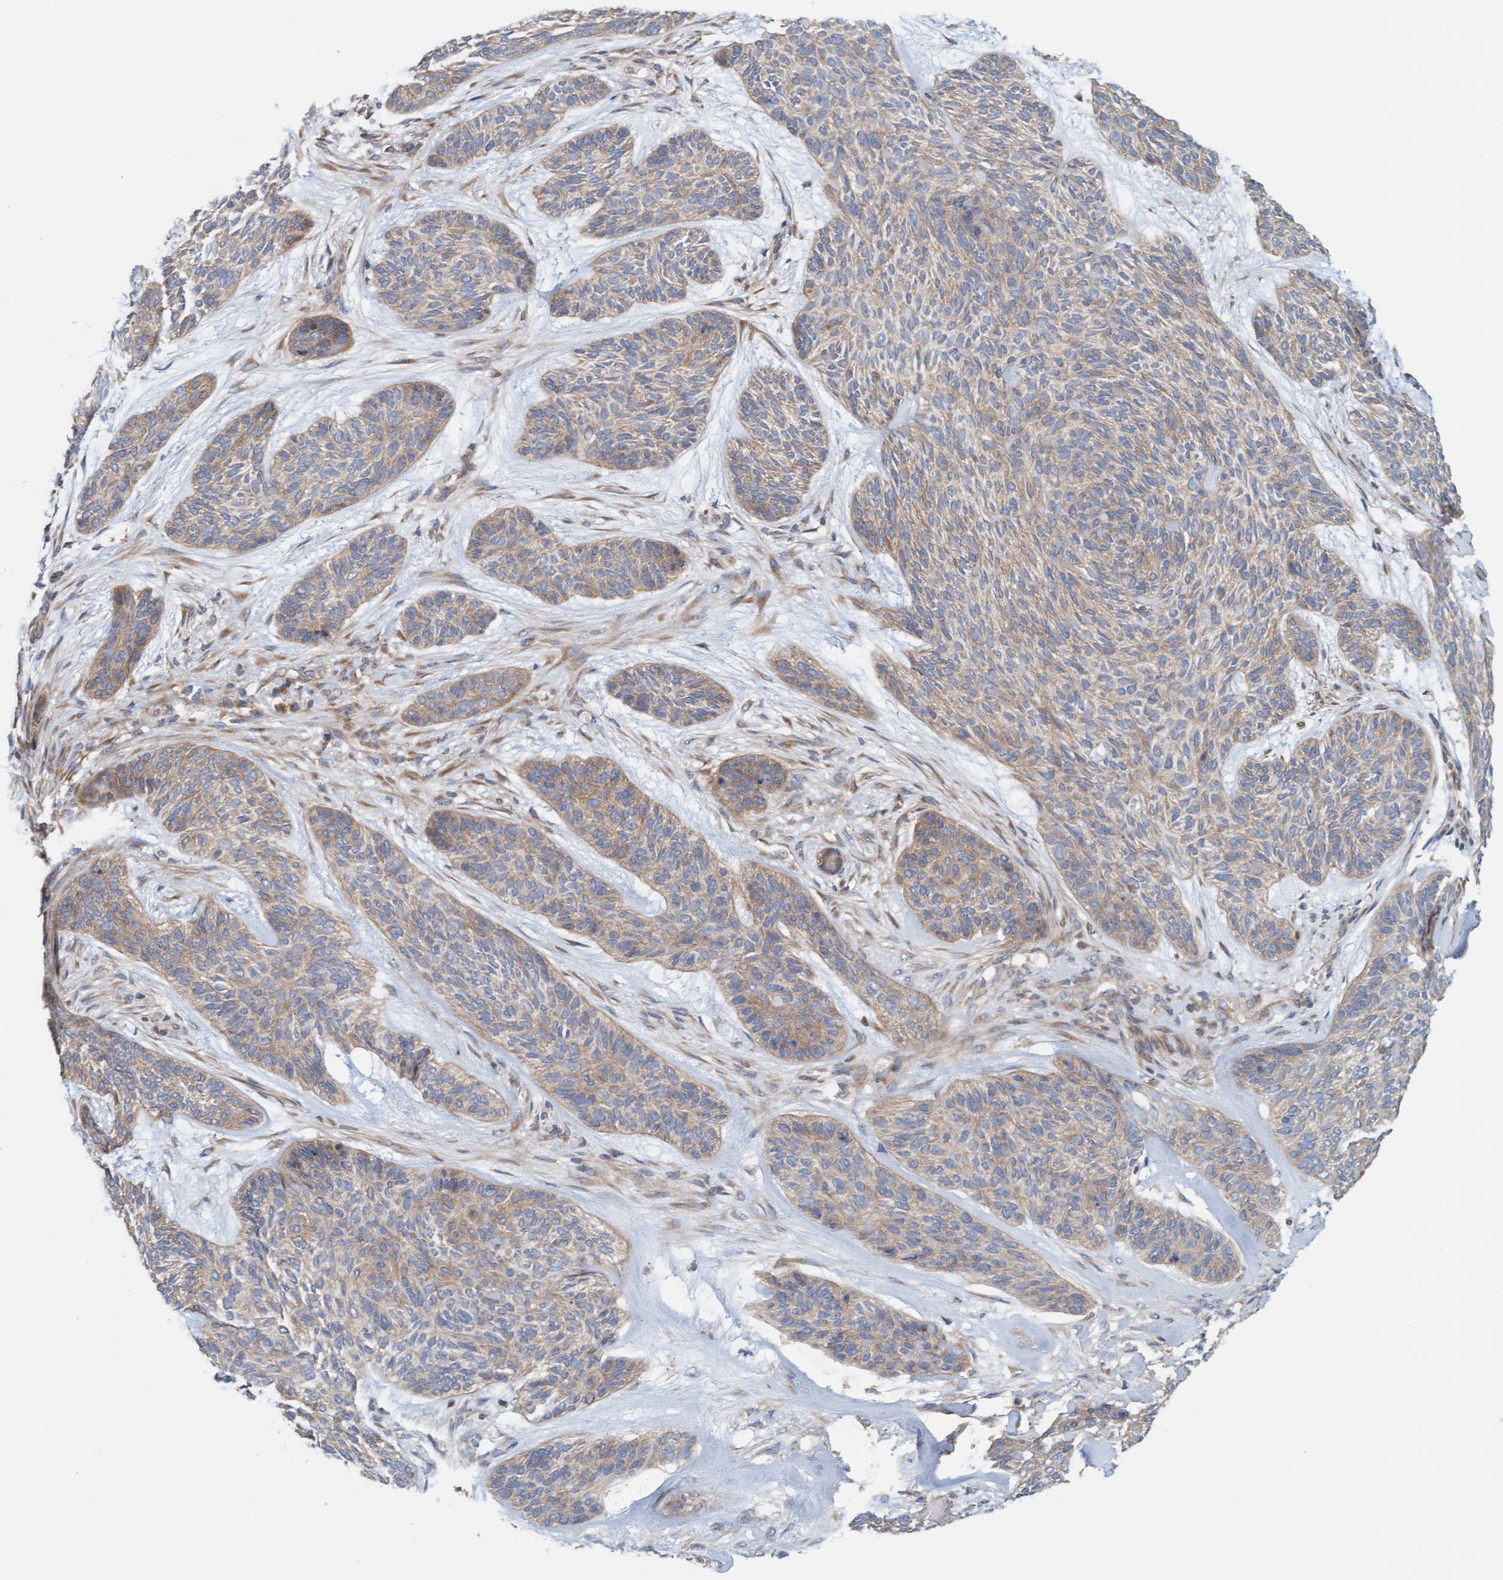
{"staining": {"intensity": "weak", "quantity": "25%-75%", "location": "cytoplasmic/membranous"}, "tissue": "skin cancer", "cell_type": "Tumor cells", "image_type": "cancer", "snomed": [{"axis": "morphology", "description": "Basal cell carcinoma"}, {"axis": "topography", "description": "Skin"}], "caption": "Protein expression analysis of skin cancer reveals weak cytoplasmic/membranous positivity in about 25%-75% of tumor cells.", "gene": "UBAP1", "patient": {"sex": "male", "age": 55}}